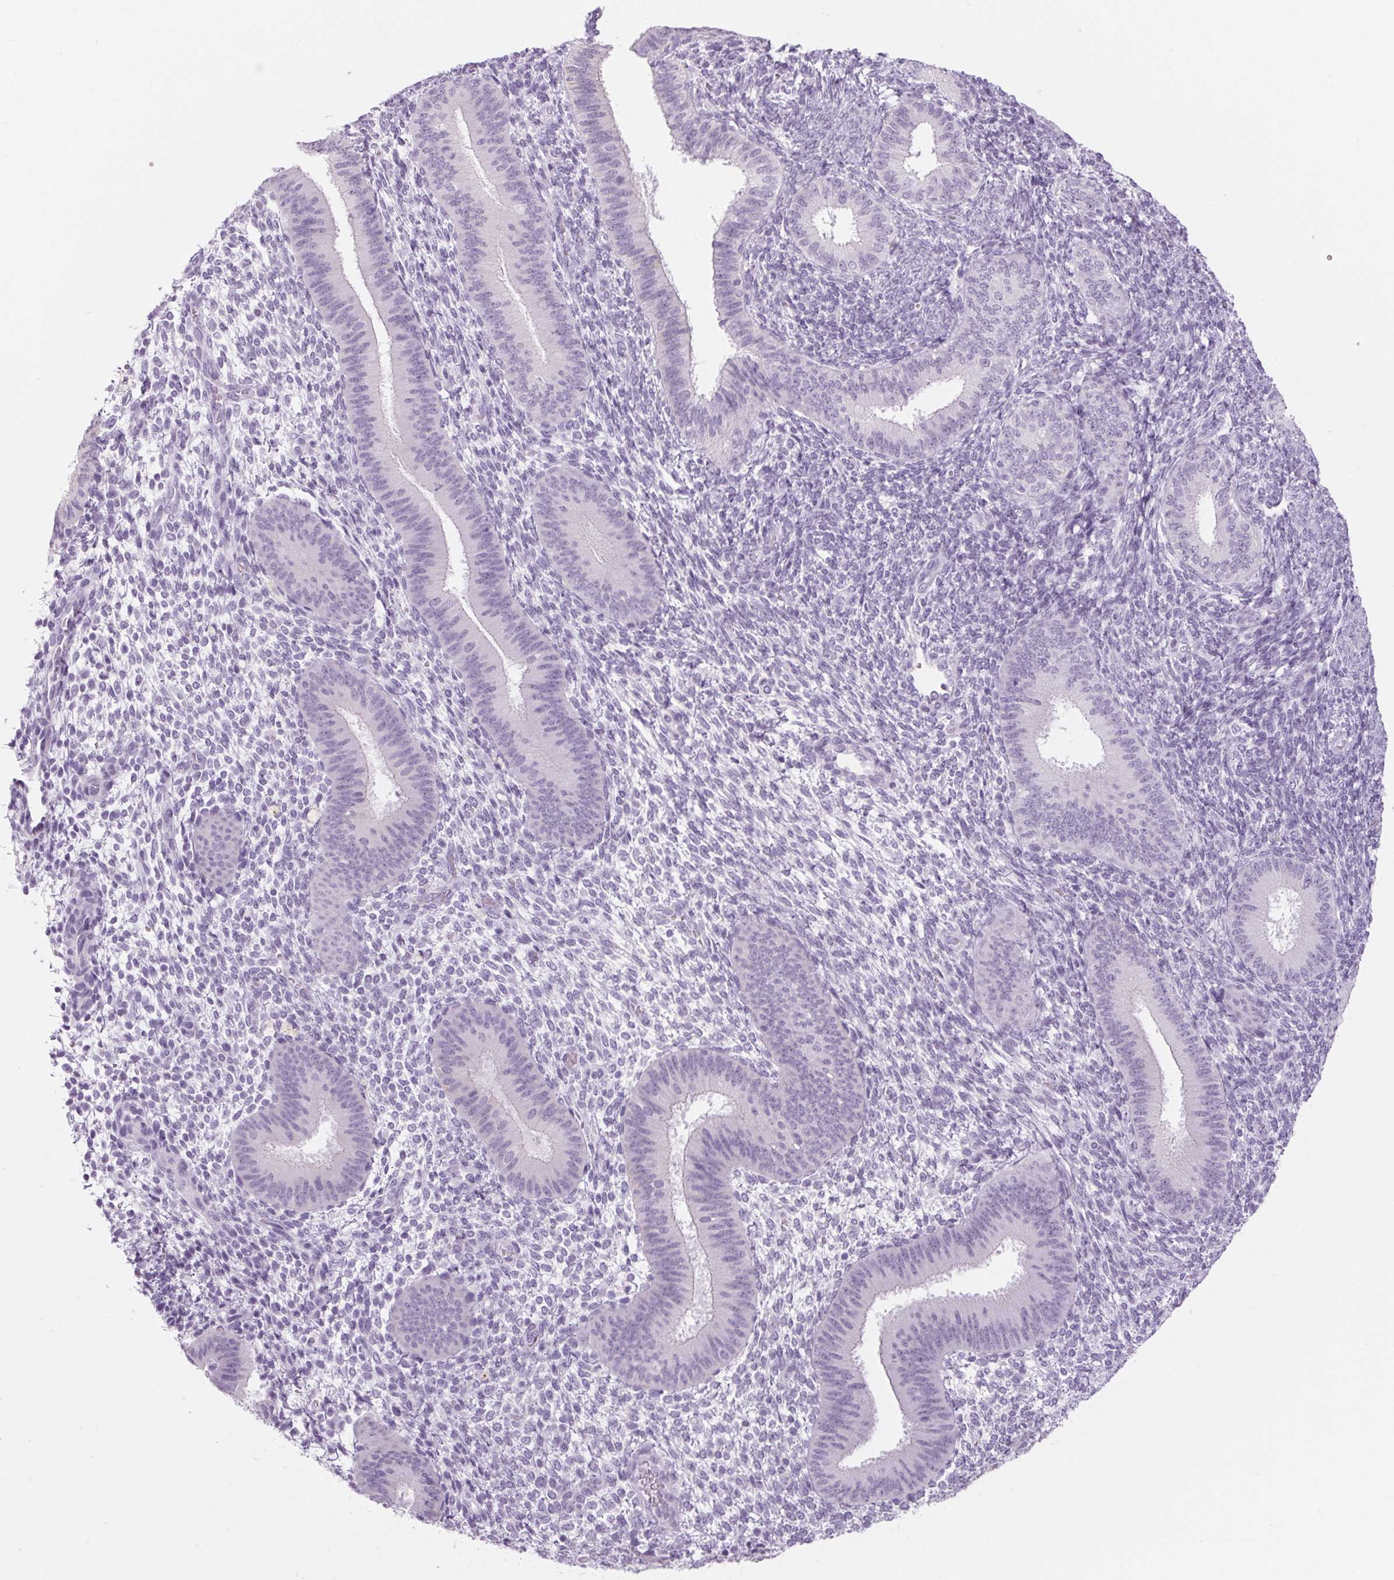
{"staining": {"intensity": "negative", "quantity": "none", "location": "none"}, "tissue": "endometrium", "cell_type": "Cells in endometrial stroma", "image_type": "normal", "snomed": [{"axis": "morphology", "description": "Normal tissue, NOS"}, {"axis": "topography", "description": "Endometrium"}], "caption": "Cells in endometrial stroma are negative for brown protein staining in normal endometrium.", "gene": "RPTN", "patient": {"sex": "female", "age": 39}}